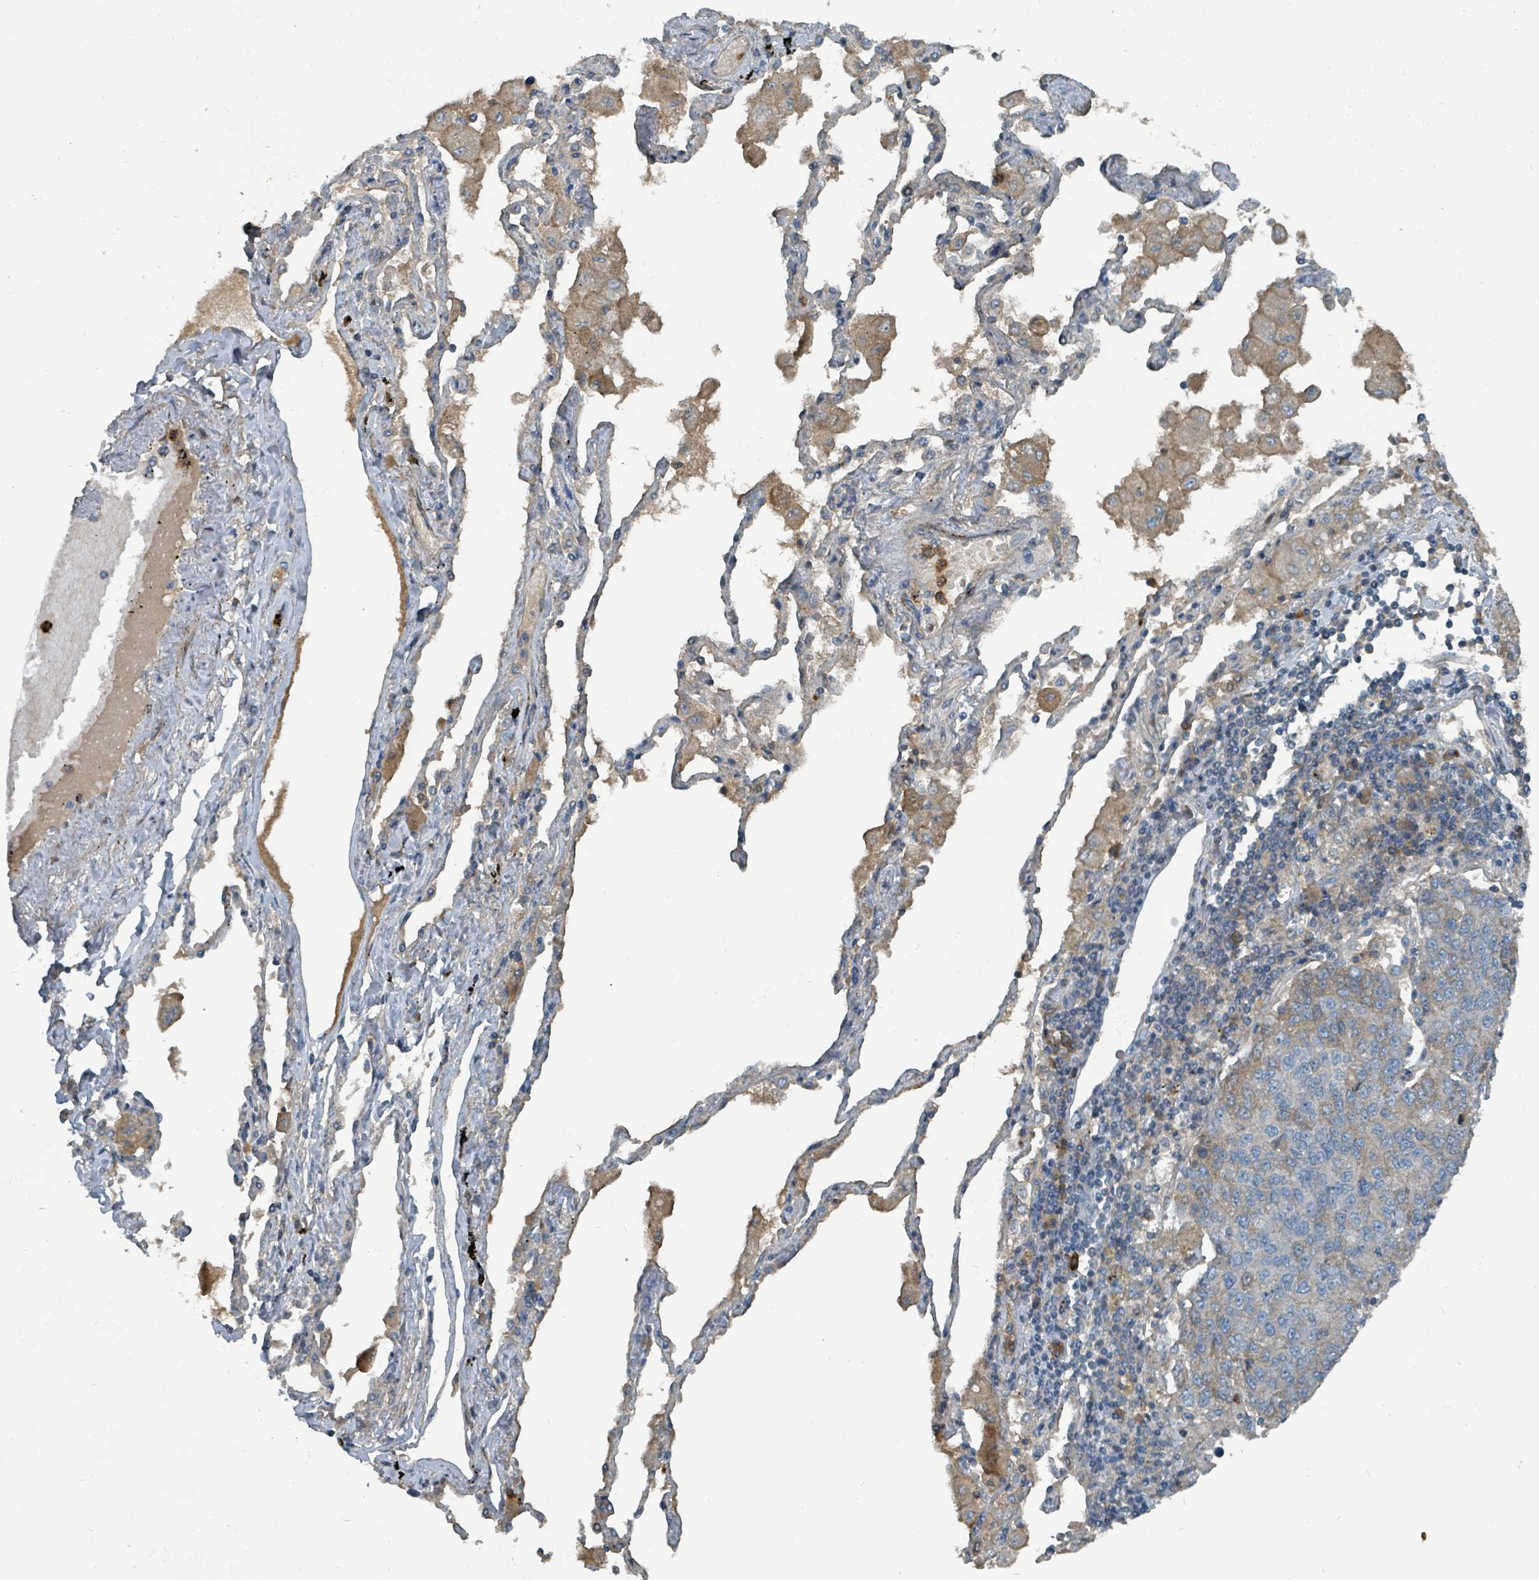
{"staining": {"intensity": "weak", "quantity": "<25%", "location": "cytoplasmic/membranous"}, "tissue": "lung cancer", "cell_type": "Tumor cells", "image_type": "cancer", "snomed": [{"axis": "morphology", "description": "Squamous cell carcinoma, NOS"}, {"axis": "topography", "description": "Lung"}], "caption": "Tumor cells are negative for protein expression in human lung squamous cell carcinoma. Nuclei are stained in blue.", "gene": "SLC44A5", "patient": {"sex": "female", "age": 70}}